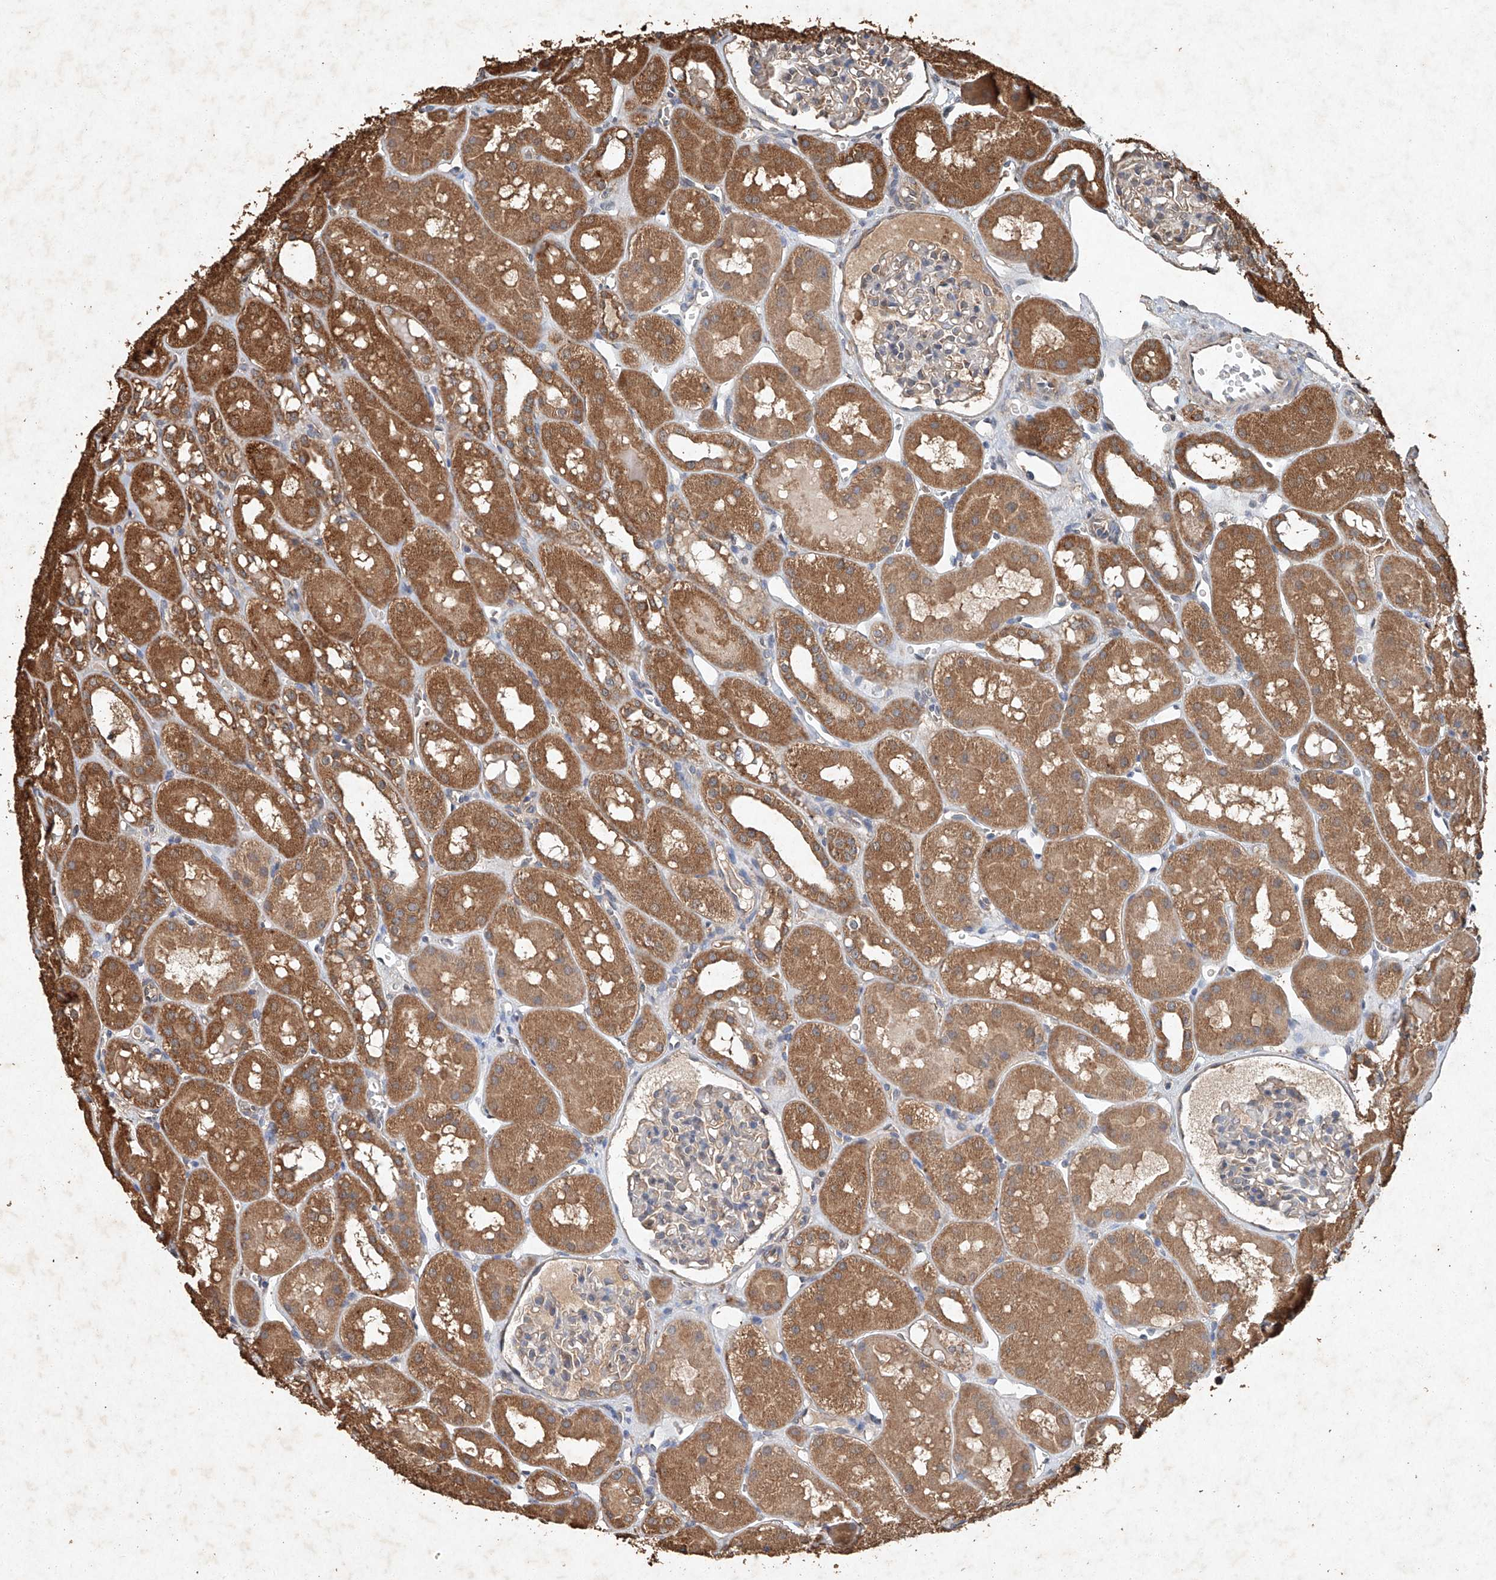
{"staining": {"intensity": "weak", "quantity": "25%-75%", "location": "cytoplasmic/membranous"}, "tissue": "kidney", "cell_type": "Cells in glomeruli", "image_type": "normal", "snomed": [{"axis": "morphology", "description": "Normal tissue, NOS"}, {"axis": "topography", "description": "Kidney"}], "caption": "Immunohistochemical staining of unremarkable human kidney reveals low levels of weak cytoplasmic/membranous positivity in approximately 25%-75% of cells in glomeruli. The protein is stained brown, and the nuclei are stained in blue (DAB IHC with brightfield microscopy, high magnification).", "gene": "STK3", "patient": {"sex": "male", "age": 16}}